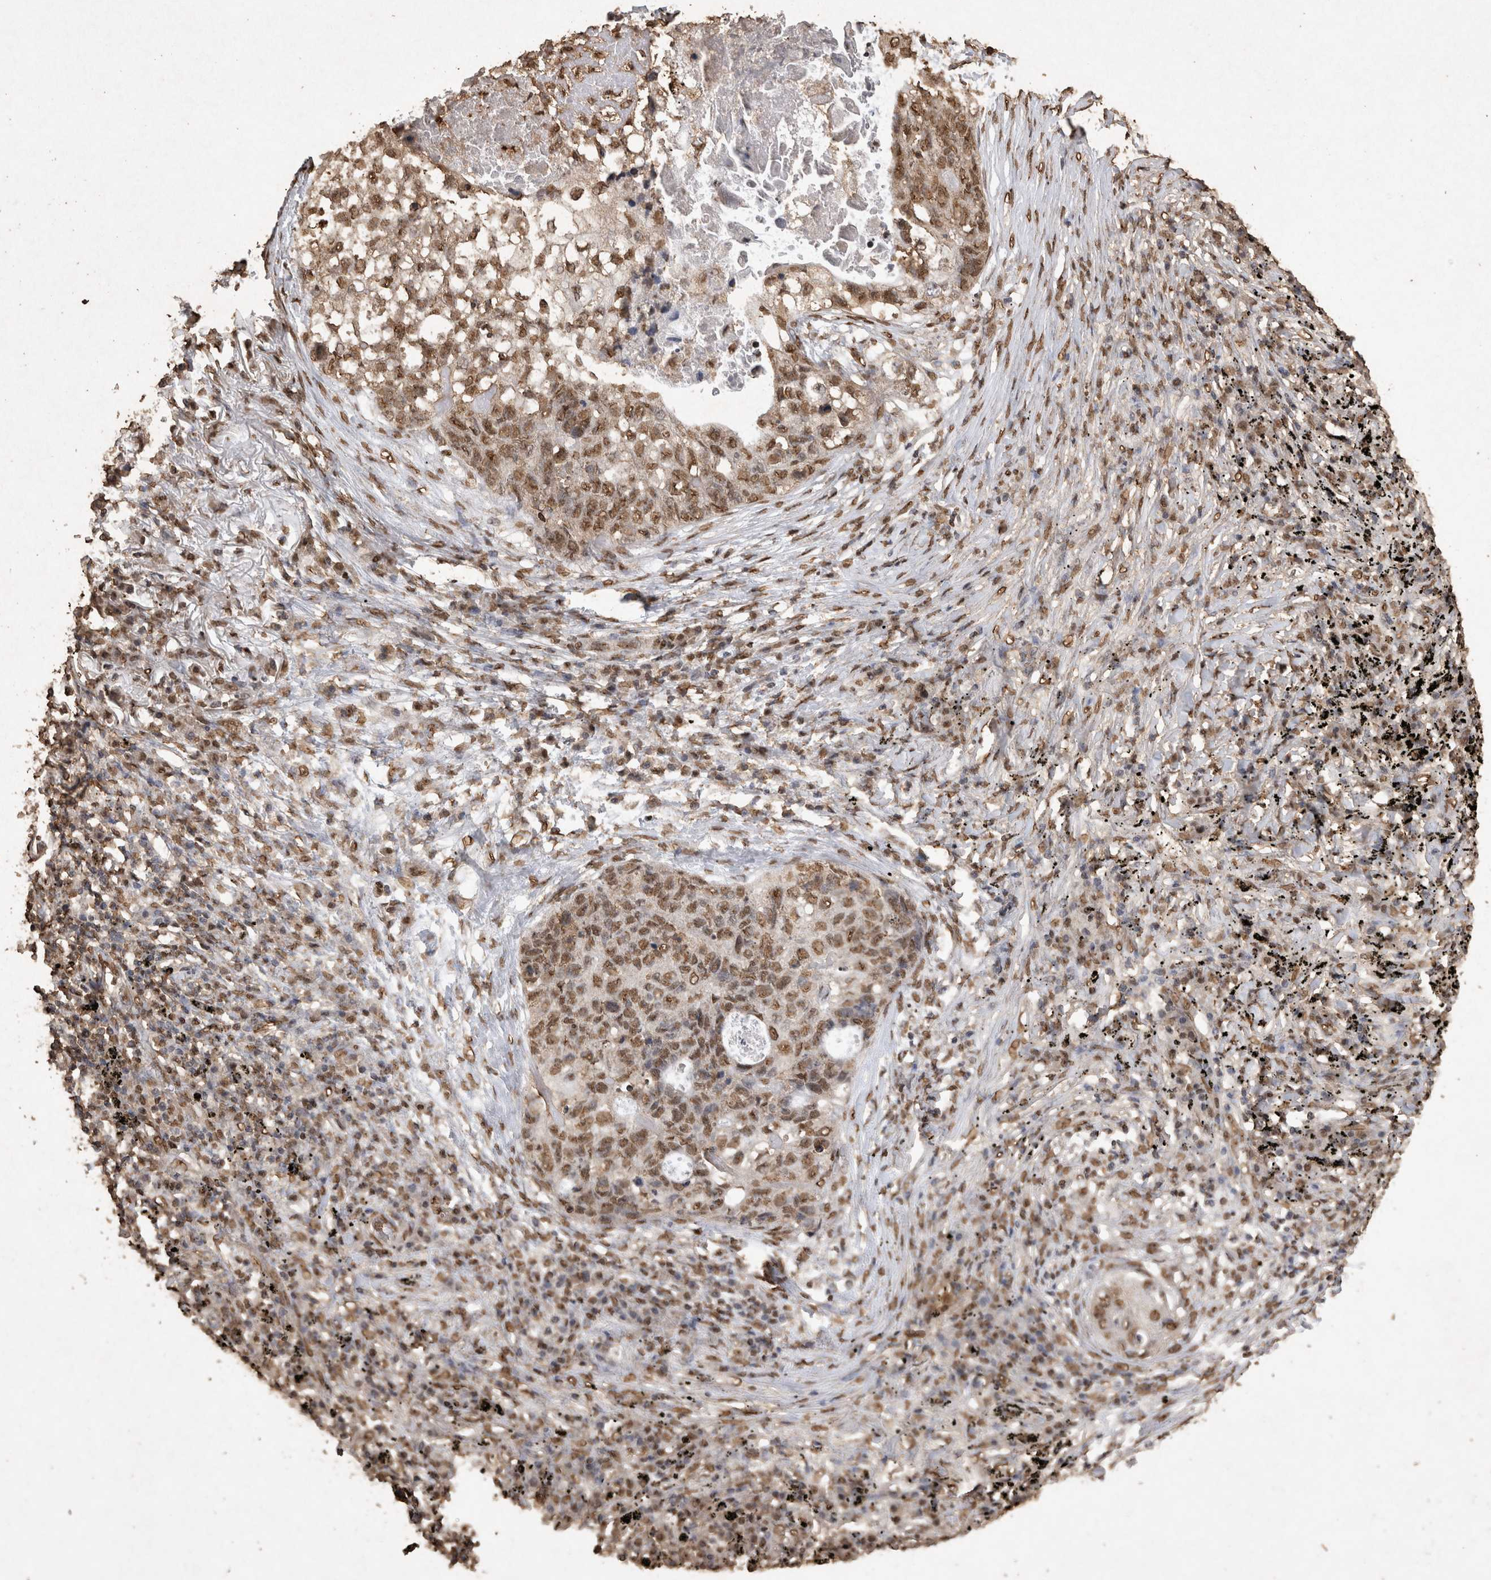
{"staining": {"intensity": "moderate", "quantity": ">75%", "location": "nuclear"}, "tissue": "lung cancer", "cell_type": "Tumor cells", "image_type": "cancer", "snomed": [{"axis": "morphology", "description": "Squamous cell carcinoma, NOS"}, {"axis": "topography", "description": "Lung"}], "caption": "Protein expression analysis of human lung cancer (squamous cell carcinoma) reveals moderate nuclear staining in about >75% of tumor cells.", "gene": "OAS2", "patient": {"sex": "female", "age": 63}}